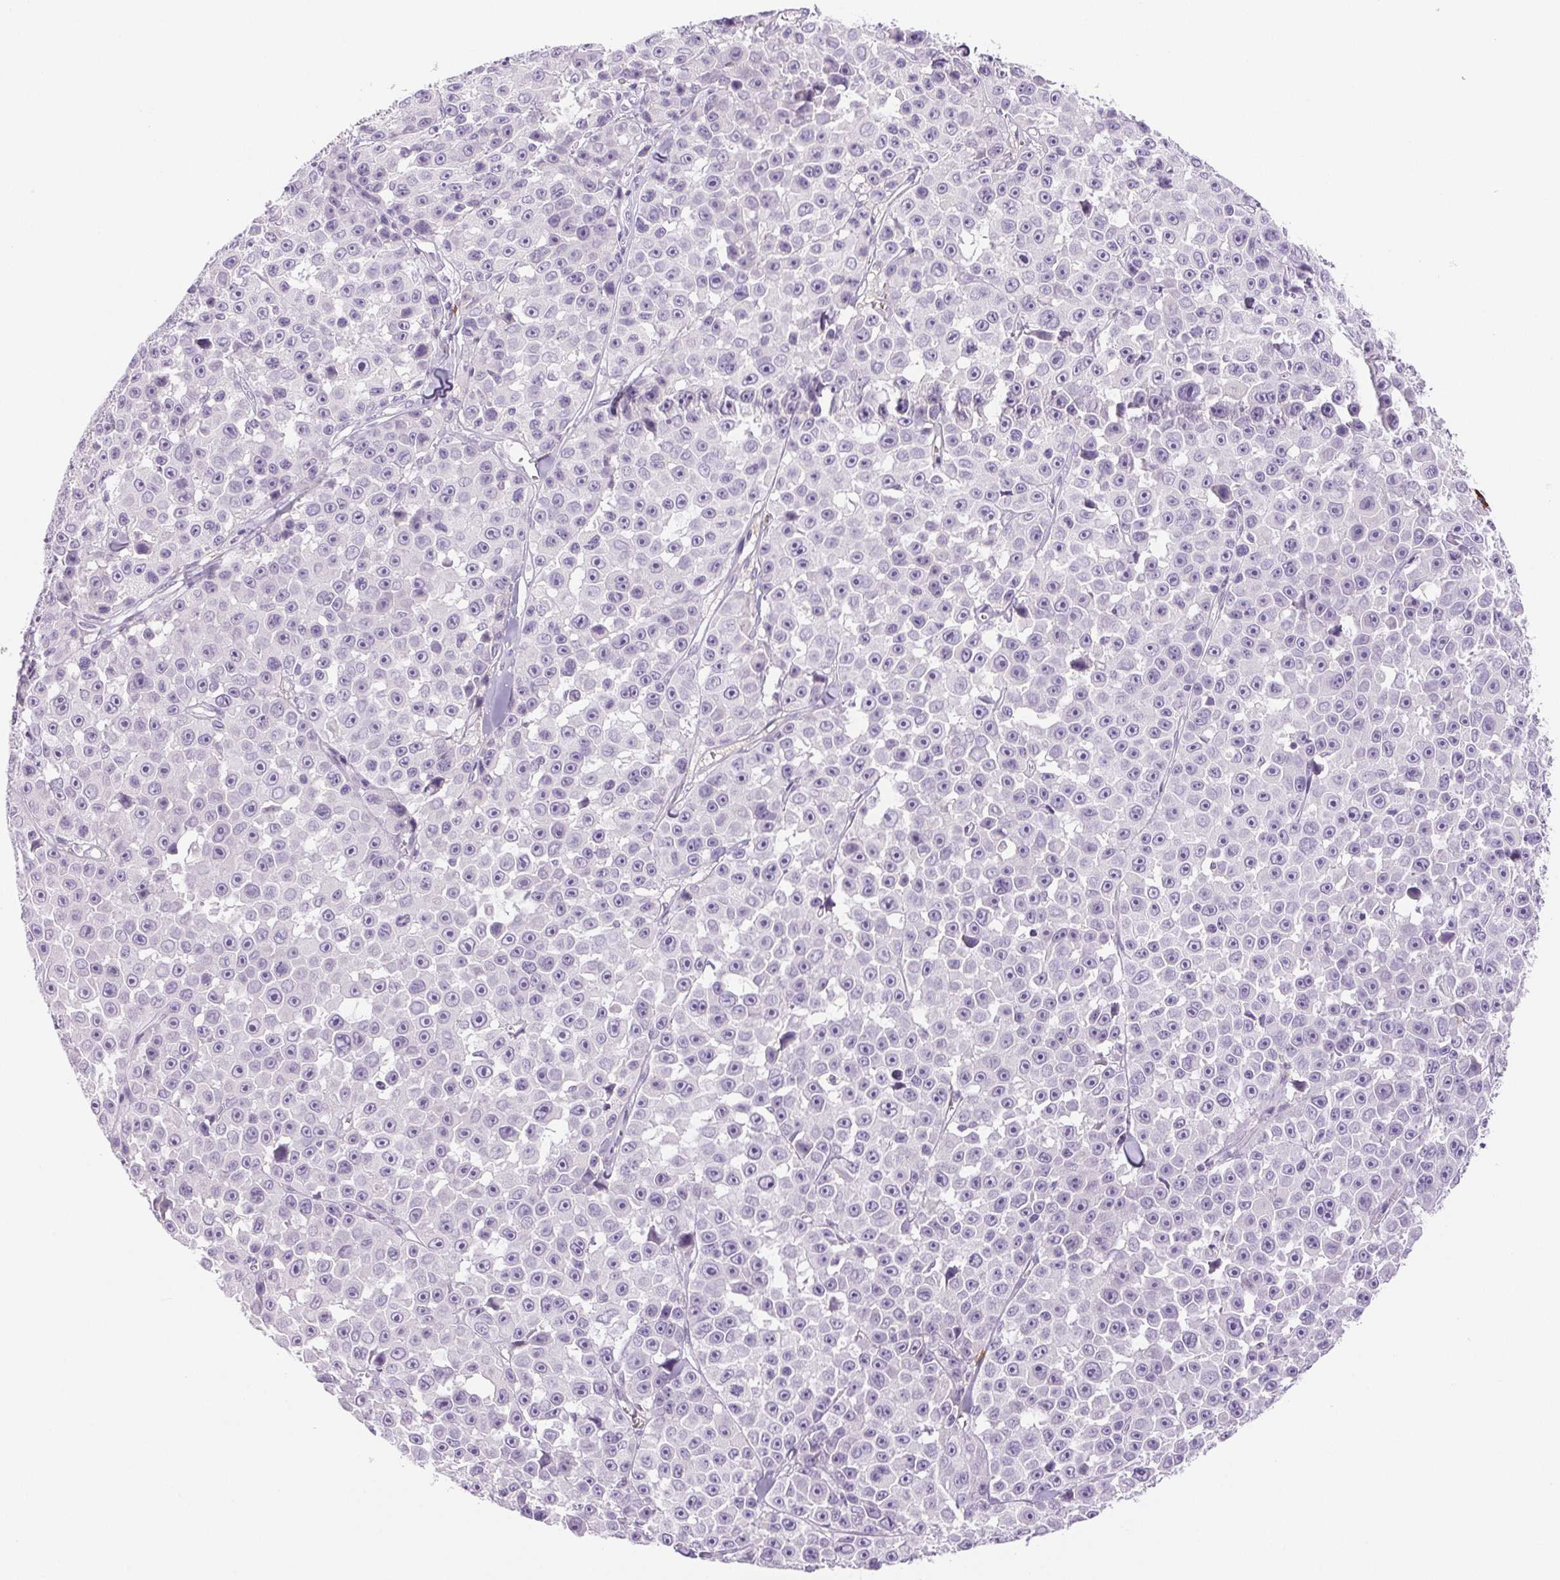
{"staining": {"intensity": "negative", "quantity": "none", "location": "none"}, "tissue": "melanoma", "cell_type": "Tumor cells", "image_type": "cancer", "snomed": [{"axis": "morphology", "description": "Malignant melanoma, NOS"}, {"axis": "topography", "description": "Skin"}], "caption": "Melanoma was stained to show a protein in brown. There is no significant staining in tumor cells.", "gene": "IFIT1B", "patient": {"sex": "female", "age": 66}}